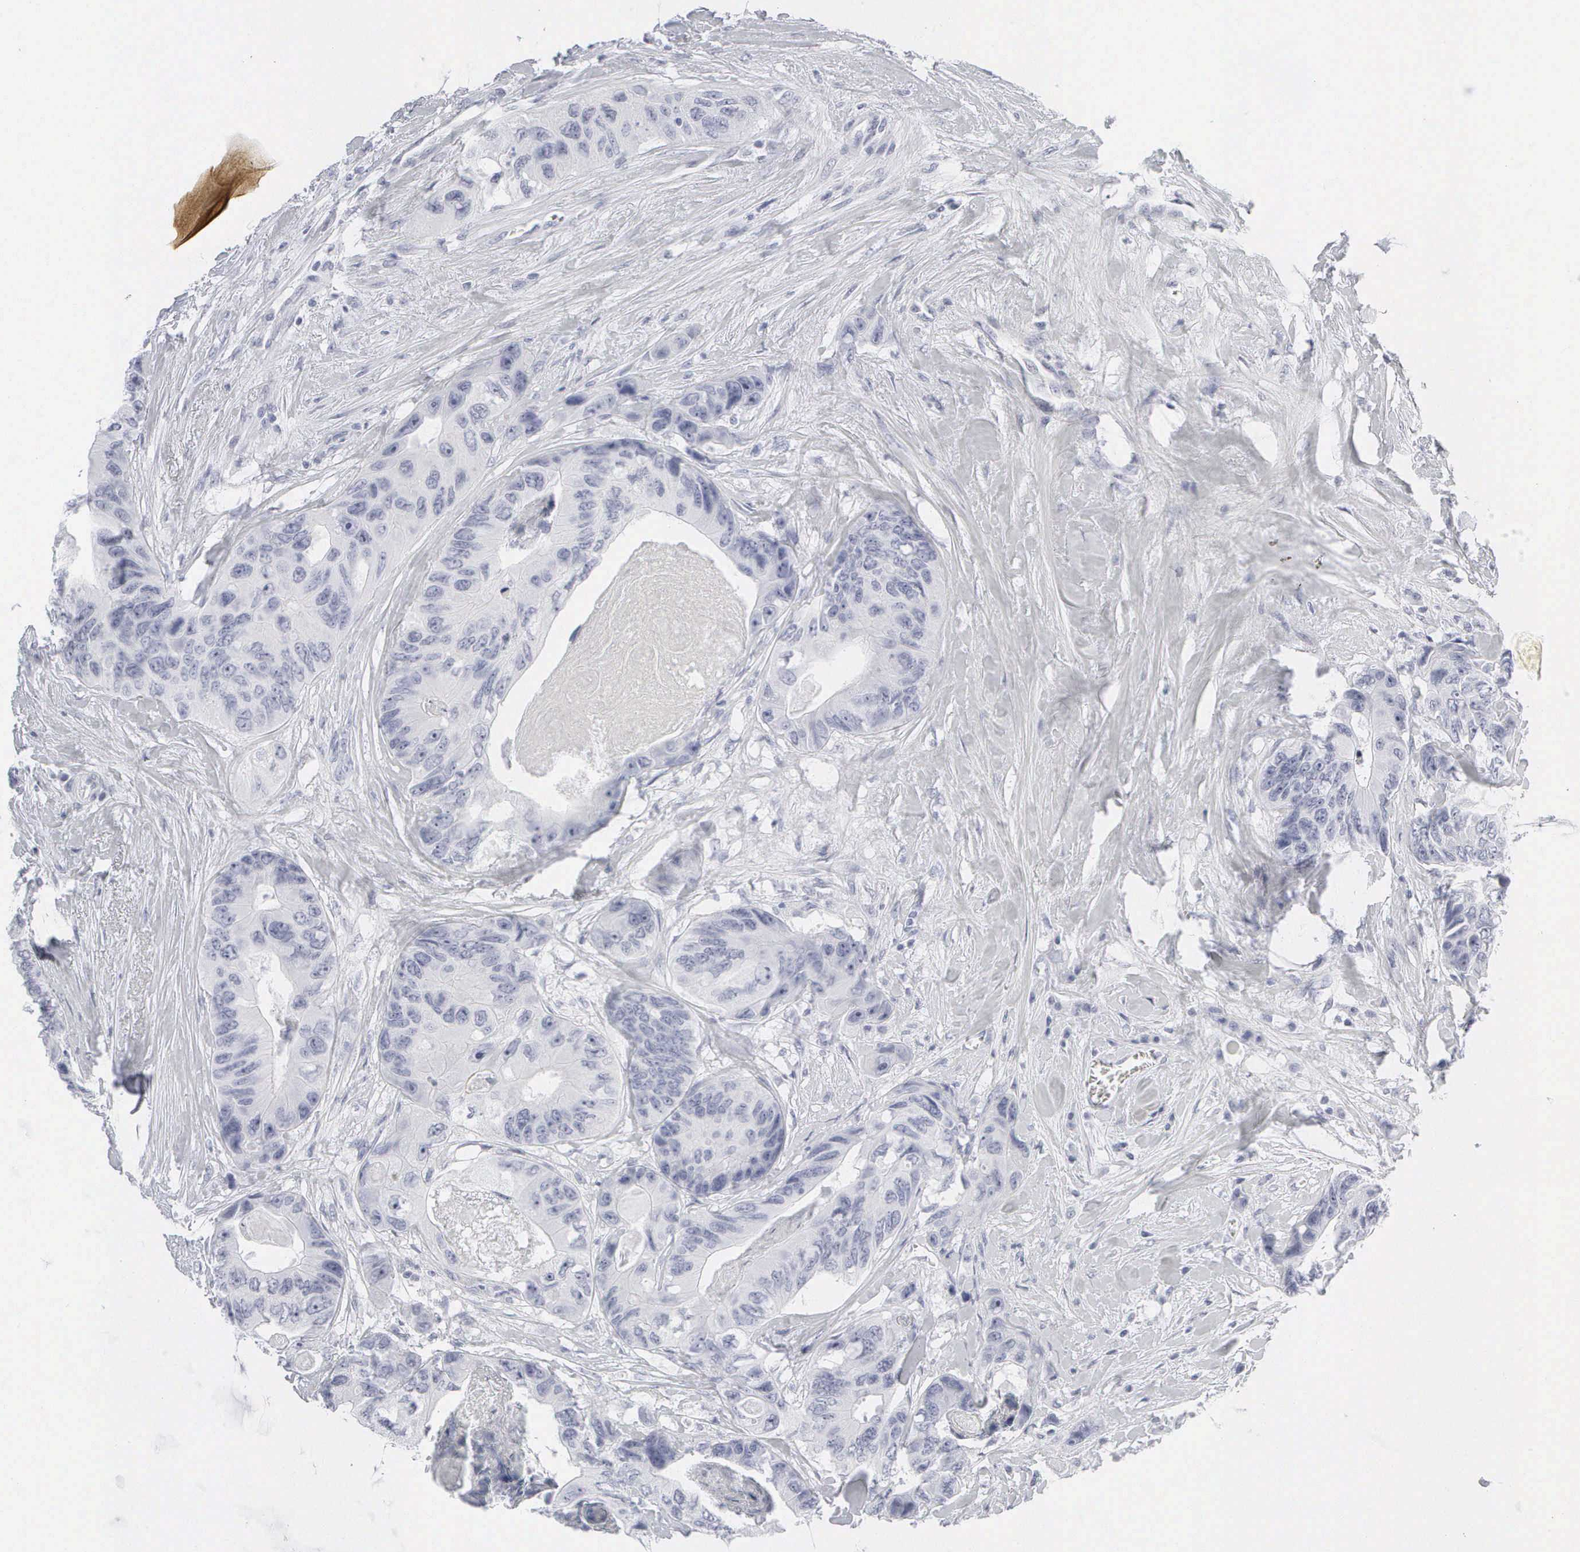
{"staining": {"intensity": "negative", "quantity": "none", "location": "none"}, "tissue": "colorectal cancer", "cell_type": "Tumor cells", "image_type": "cancer", "snomed": [{"axis": "morphology", "description": "Adenocarcinoma, NOS"}, {"axis": "topography", "description": "Colon"}], "caption": "A photomicrograph of colorectal cancer stained for a protein exhibits no brown staining in tumor cells.", "gene": "KRT14", "patient": {"sex": "female", "age": 86}}